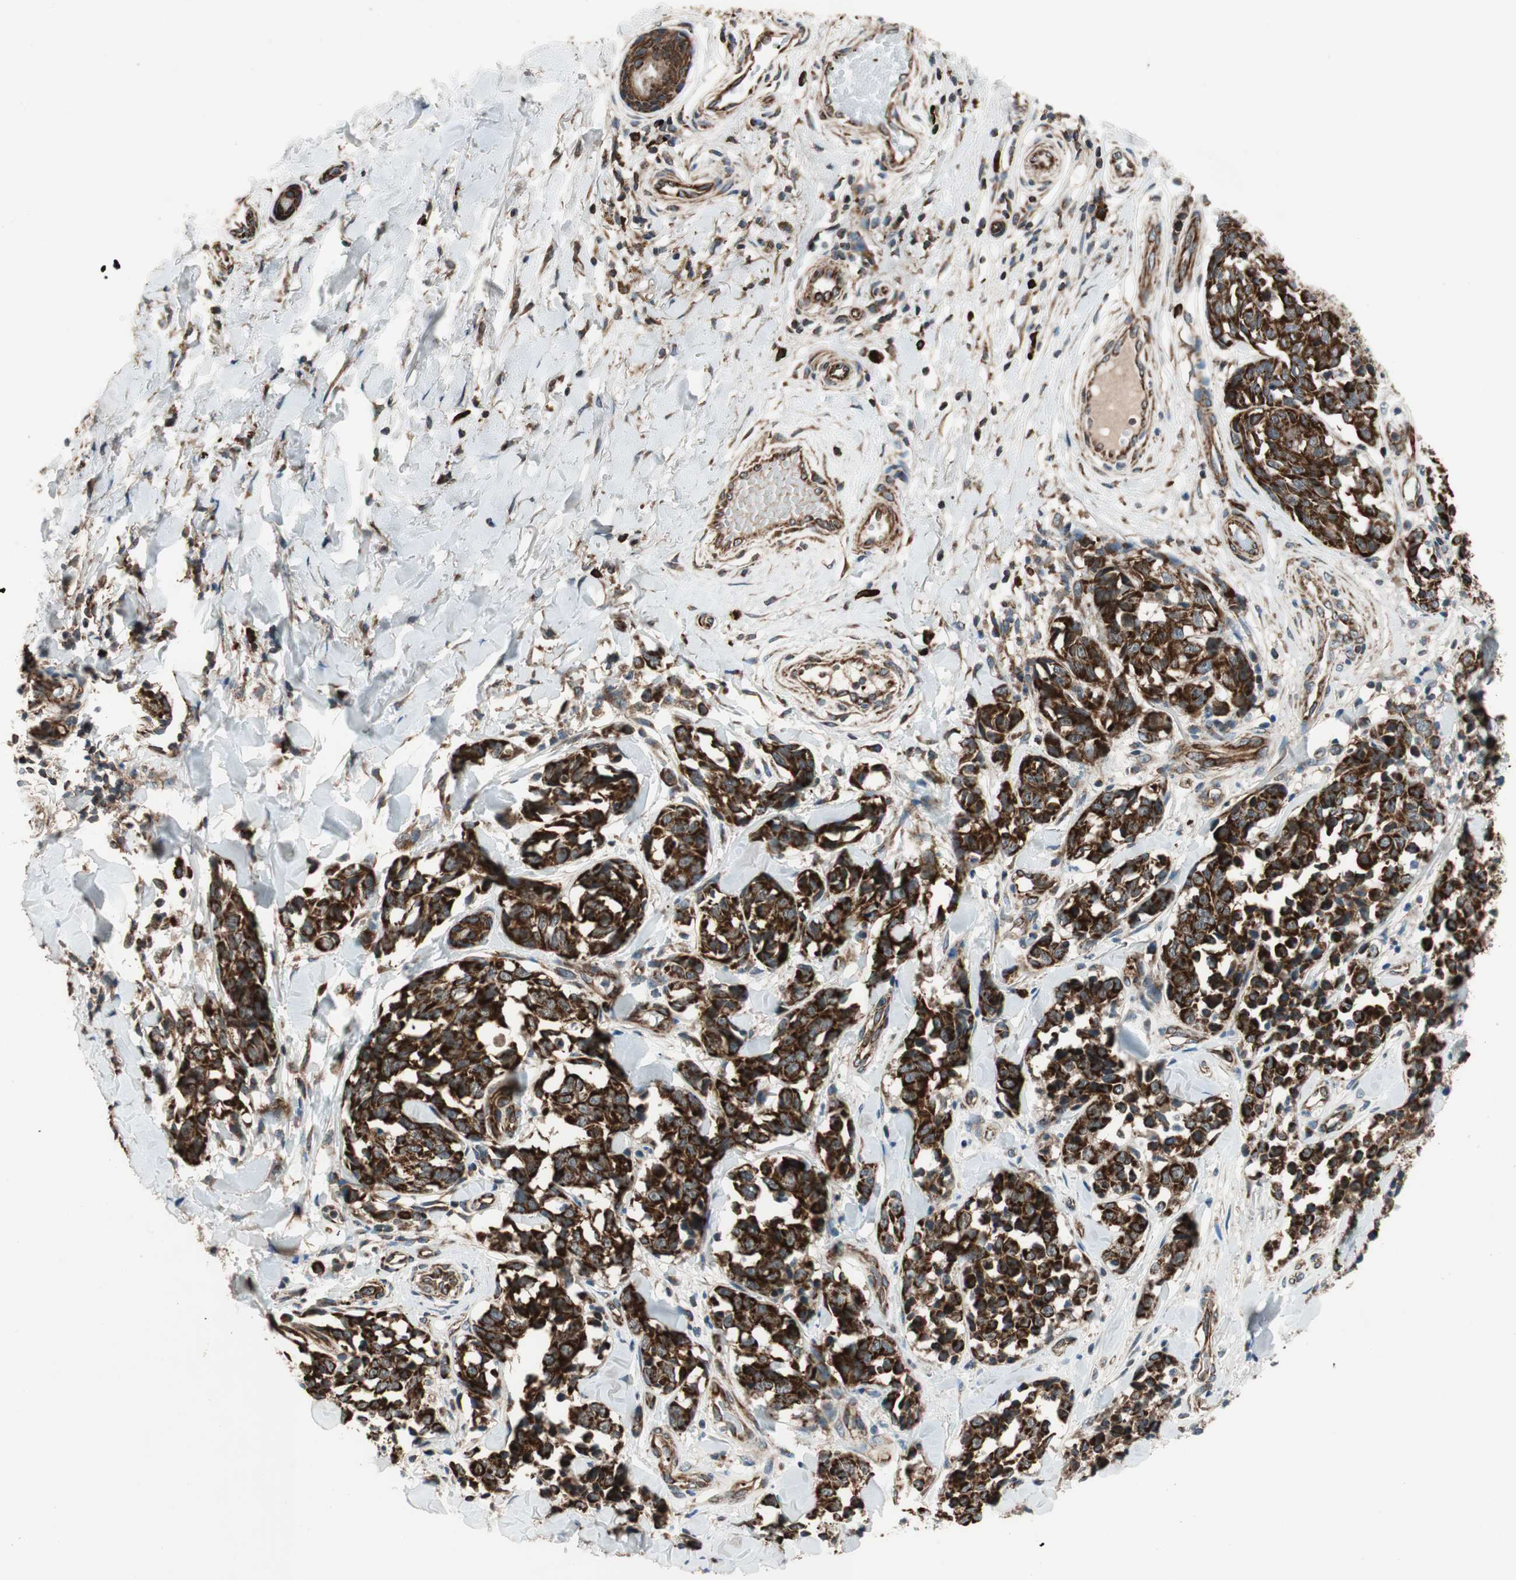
{"staining": {"intensity": "strong", "quantity": ">75%", "location": "cytoplasmic/membranous"}, "tissue": "melanoma", "cell_type": "Tumor cells", "image_type": "cancer", "snomed": [{"axis": "morphology", "description": "Malignant melanoma, NOS"}, {"axis": "topography", "description": "Skin"}], "caption": "Melanoma stained with immunohistochemistry (IHC) reveals strong cytoplasmic/membranous staining in about >75% of tumor cells.", "gene": "AKAP1", "patient": {"sex": "female", "age": 64}}